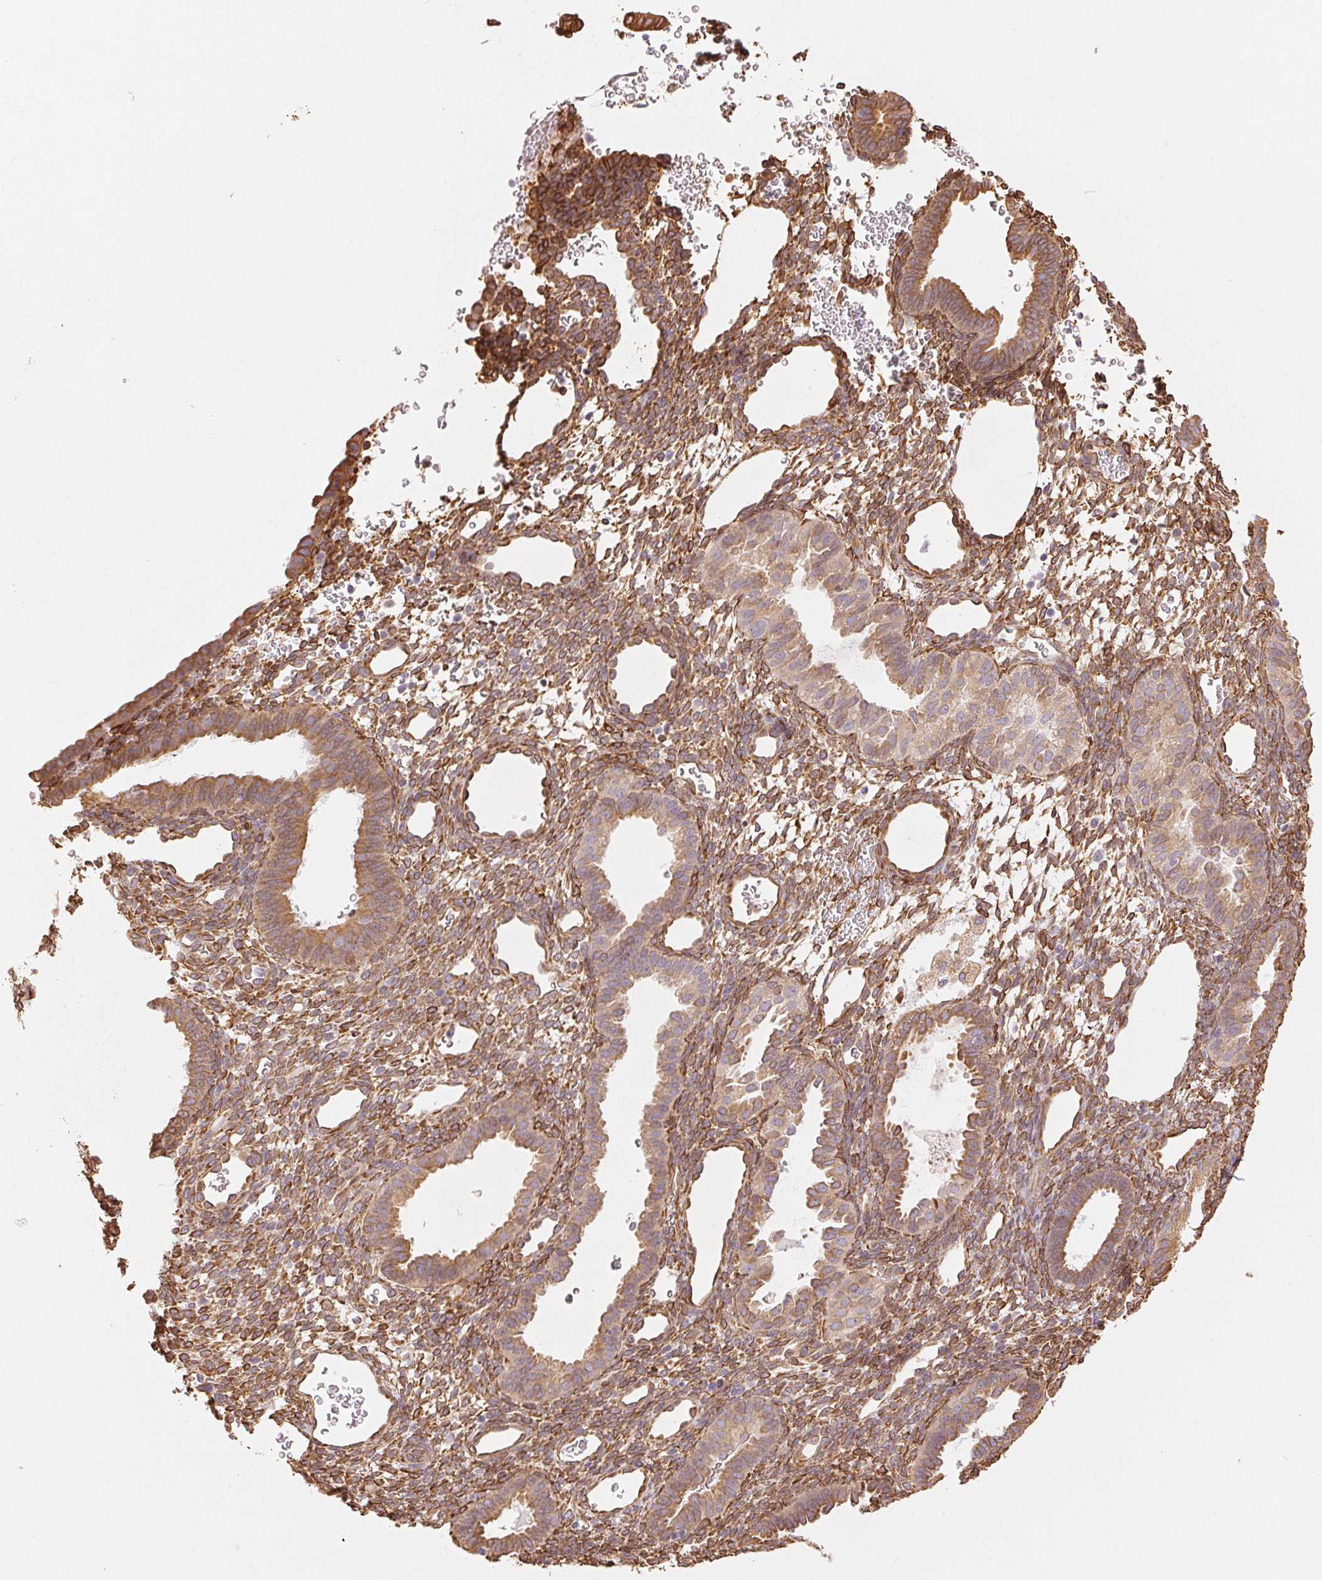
{"staining": {"intensity": "moderate", "quantity": "25%-75%", "location": "cytoplasmic/membranous"}, "tissue": "endometrium", "cell_type": "Cells in endometrial stroma", "image_type": "normal", "snomed": [{"axis": "morphology", "description": "Normal tissue, NOS"}, {"axis": "topography", "description": "Endometrium"}], "caption": "Endometrium stained for a protein reveals moderate cytoplasmic/membranous positivity in cells in endometrial stroma. The staining was performed using DAB to visualize the protein expression in brown, while the nuclei were stained in blue with hematoxylin (Magnification: 20x).", "gene": "RCN3", "patient": {"sex": "female", "age": 34}}